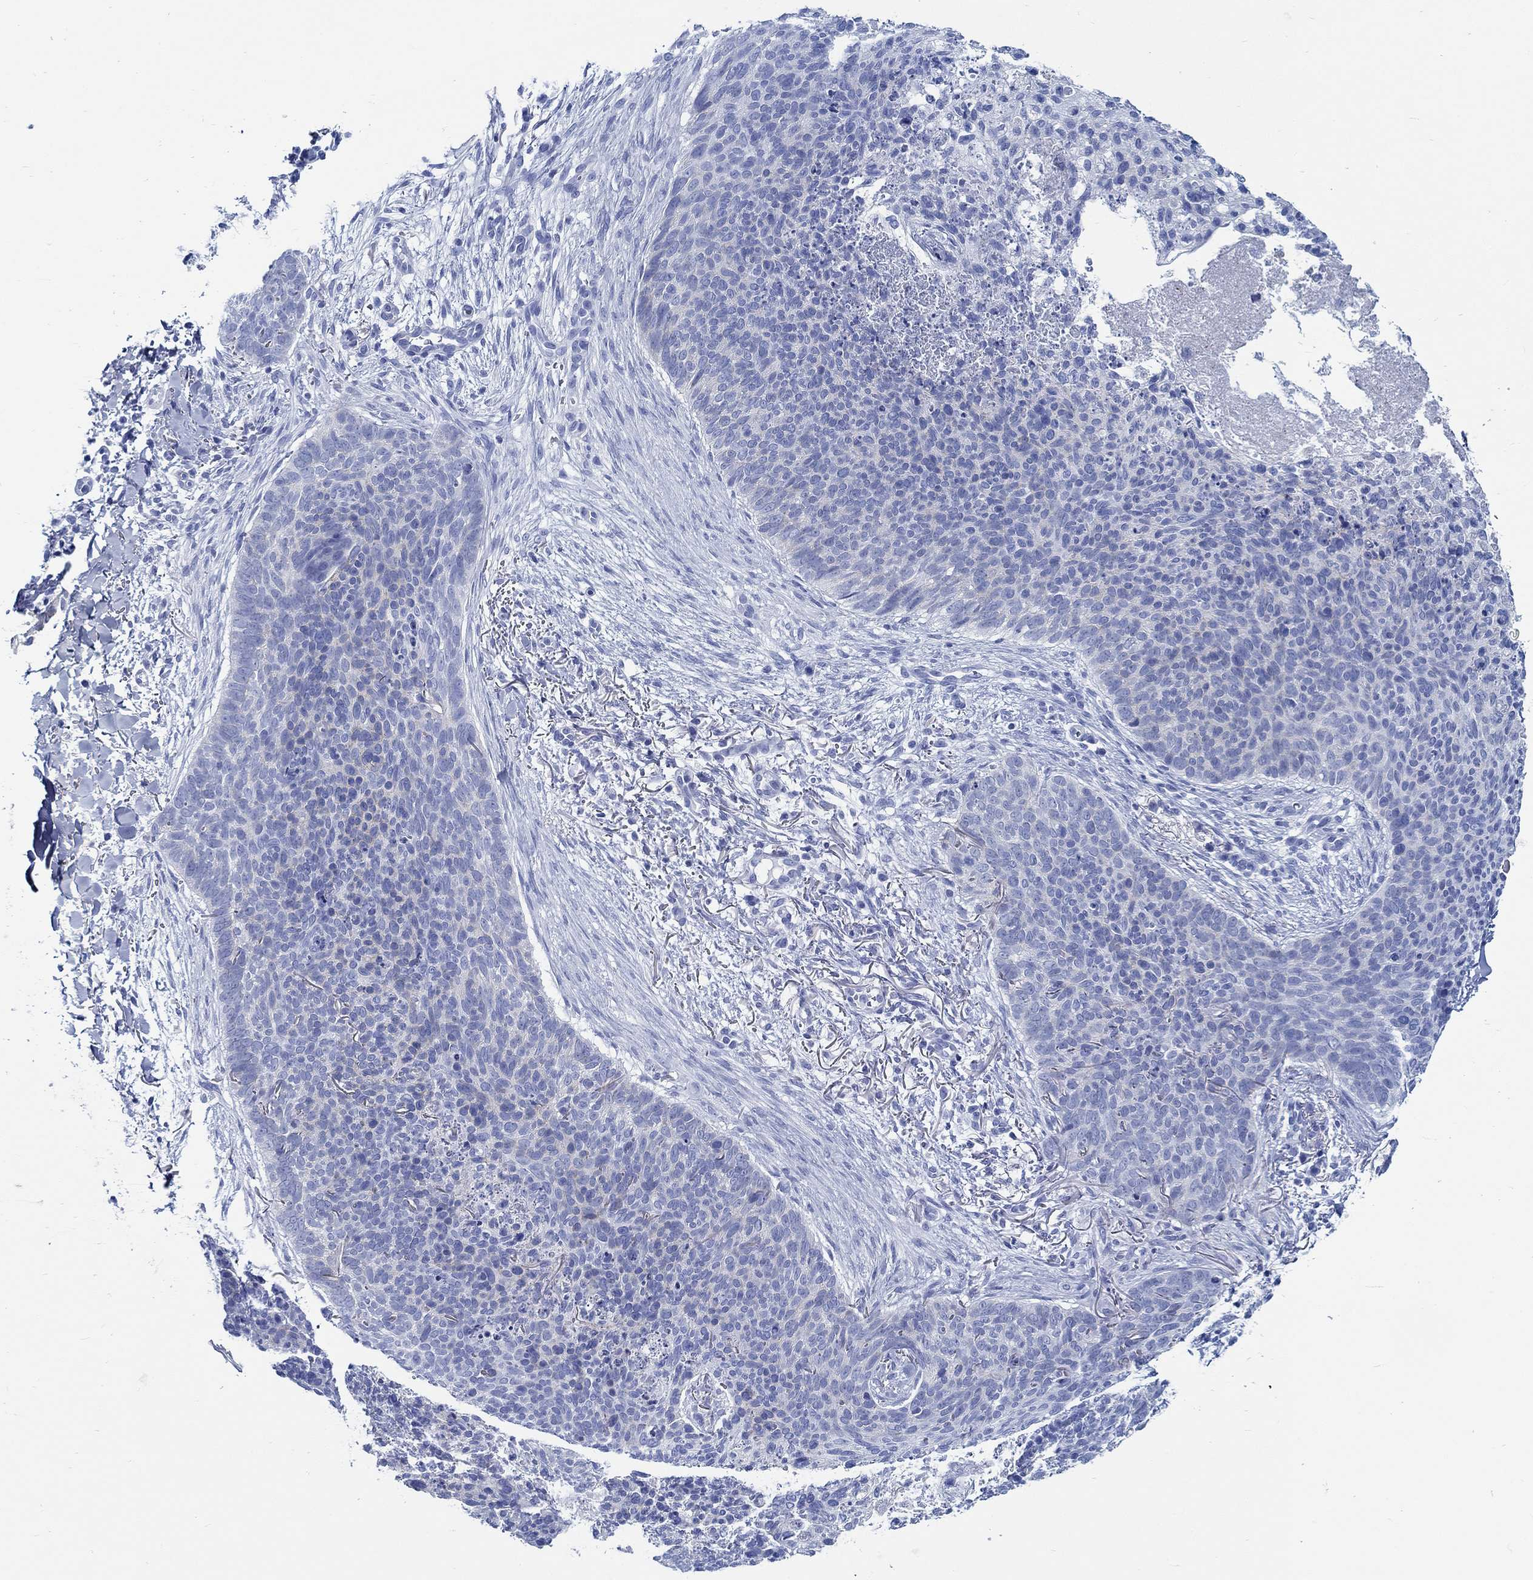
{"staining": {"intensity": "negative", "quantity": "none", "location": "none"}, "tissue": "skin cancer", "cell_type": "Tumor cells", "image_type": "cancer", "snomed": [{"axis": "morphology", "description": "Basal cell carcinoma"}, {"axis": "topography", "description": "Skin"}], "caption": "There is no significant staining in tumor cells of skin basal cell carcinoma. (Brightfield microscopy of DAB (3,3'-diaminobenzidine) immunohistochemistry at high magnification).", "gene": "RD3L", "patient": {"sex": "male", "age": 64}}